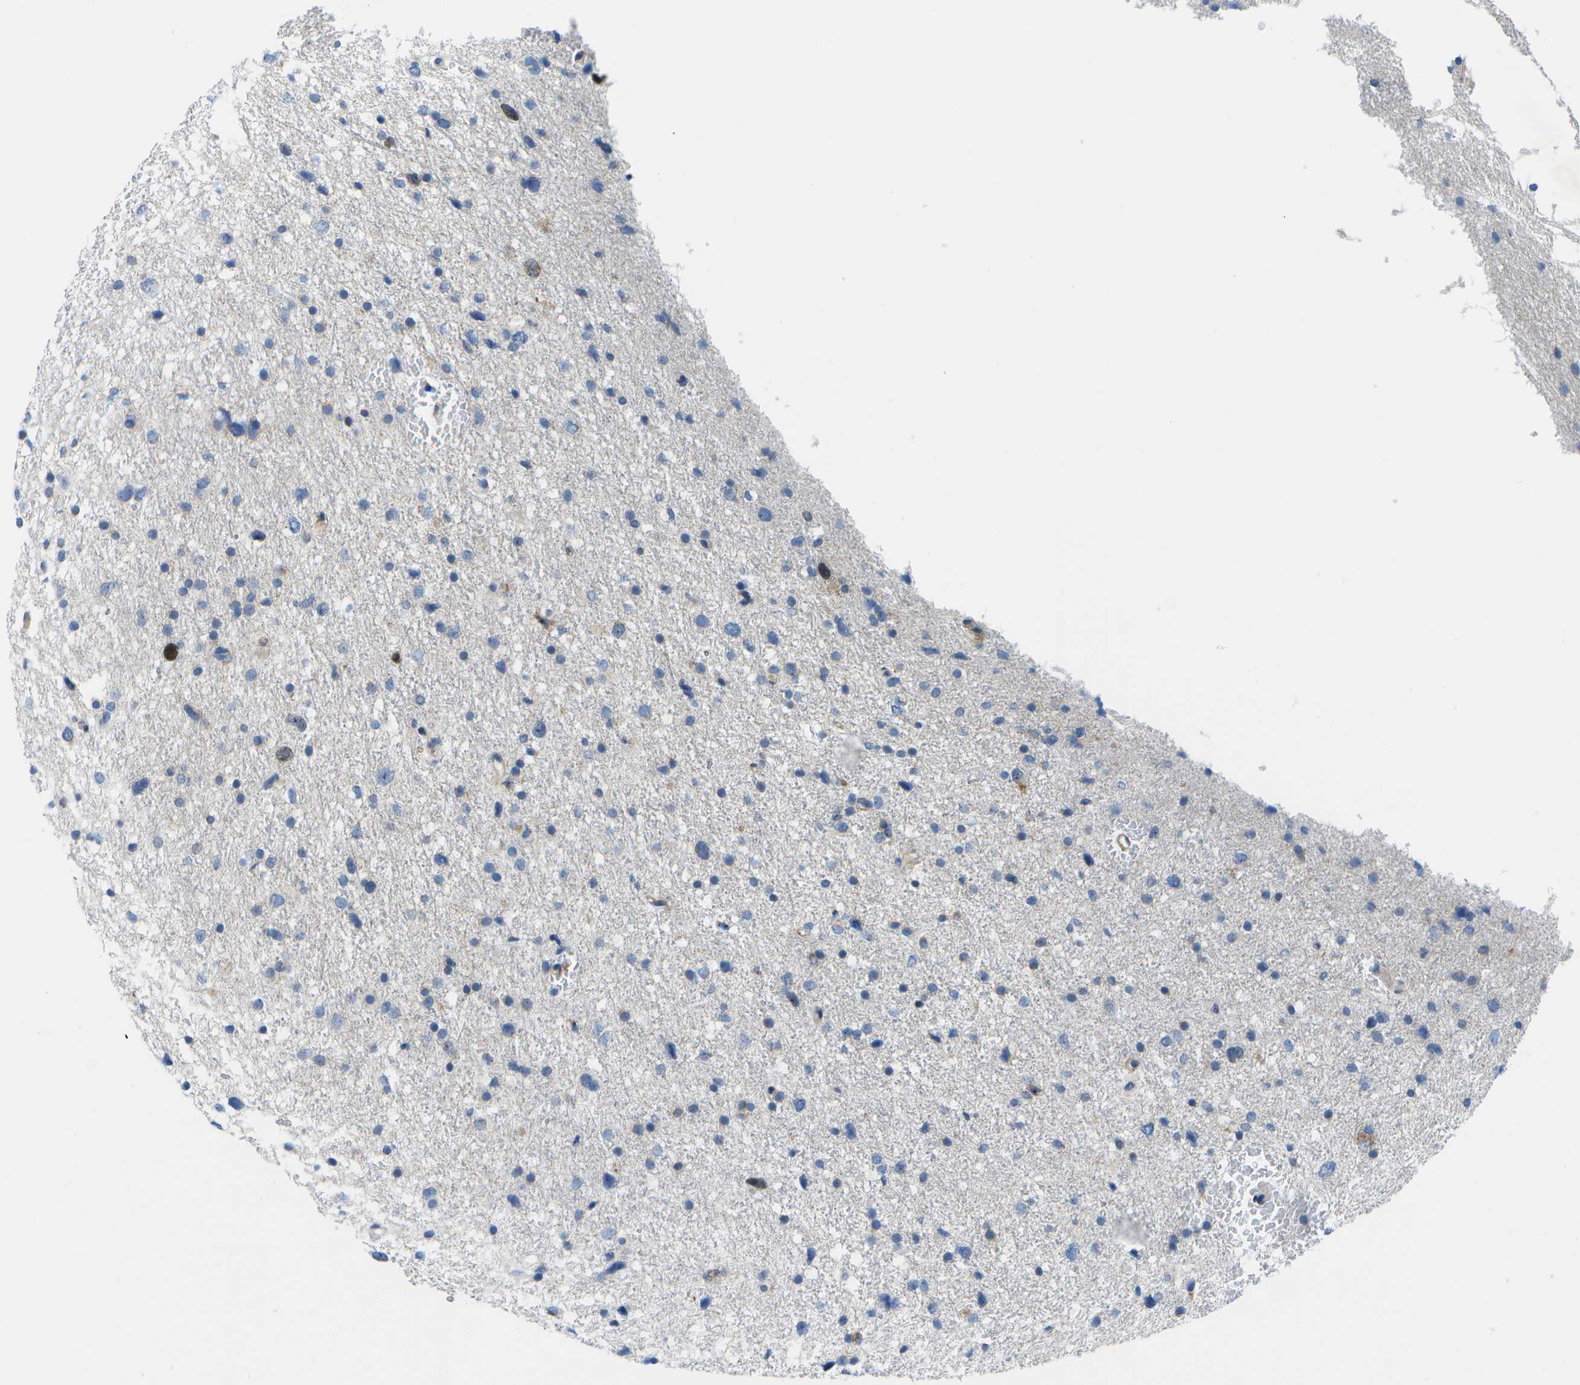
{"staining": {"intensity": "negative", "quantity": "none", "location": "none"}, "tissue": "glioma", "cell_type": "Tumor cells", "image_type": "cancer", "snomed": [{"axis": "morphology", "description": "Glioma, malignant, Low grade"}, {"axis": "topography", "description": "Brain"}], "caption": "Tumor cells show no significant positivity in malignant glioma (low-grade). The staining is performed using DAB (3,3'-diaminobenzidine) brown chromogen with nuclei counter-stained in using hematoxylin.", "gene": "GDF5", "patient": {"sex": "female", "age": 37}}